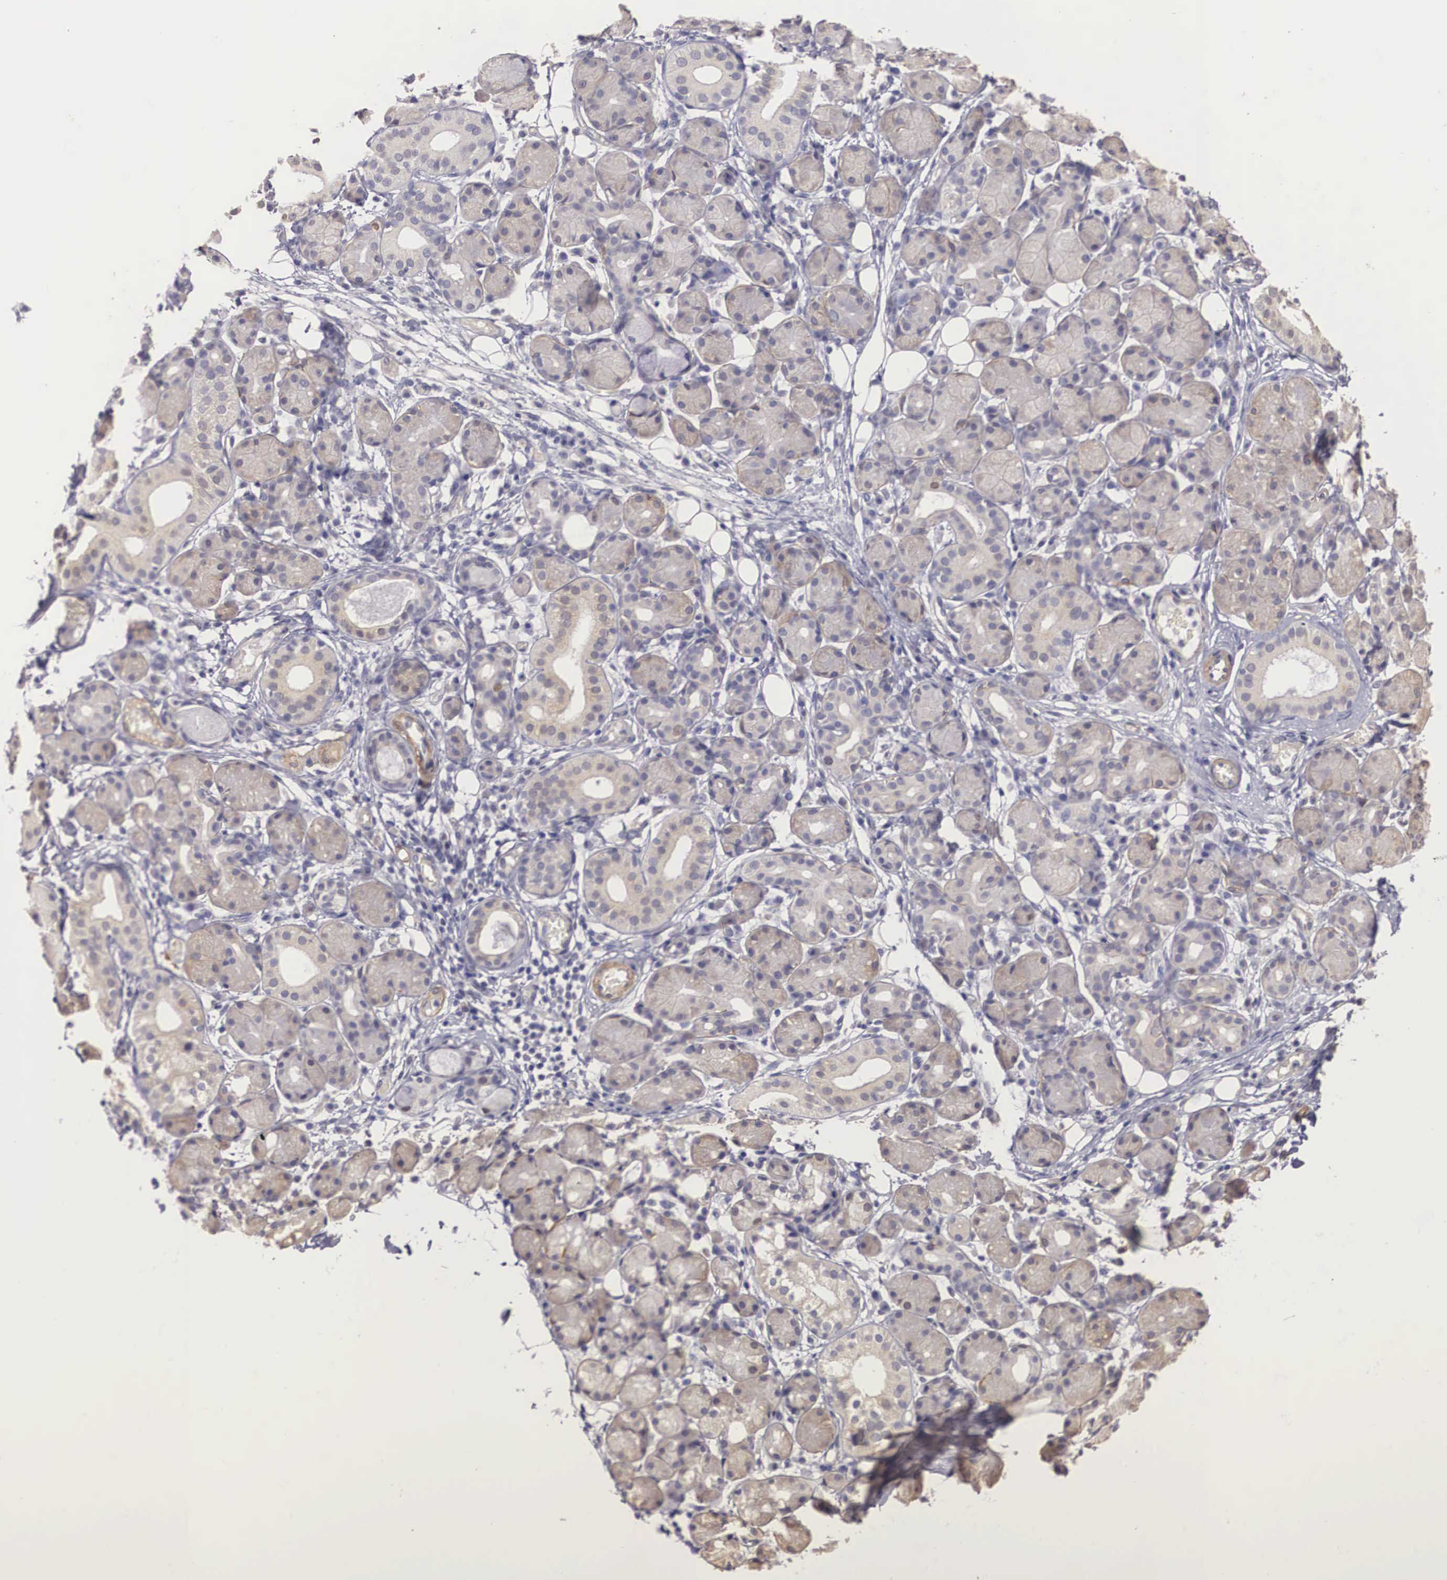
{"staining": {"intensity": "negative", "quantity": "none", "location": "none"}, "tissue": "salivary gland", "cell_type": "Glandular cells", "image_type": "normal", "snomed": [{"axis": "morphology", "description": "Normal tissue, NOS"}, {"axis": "topography", "description": "Salivary gland"}, {"axis": "topography", "description": "Peripheral nerve tissue"}], "caption": "Immunohistochemistry (IHC) of benign human salivary gland demonstrates no expression in glandular cells.", "gene": "ENOX2", "patient": {"sex": "male", "age": 62}}